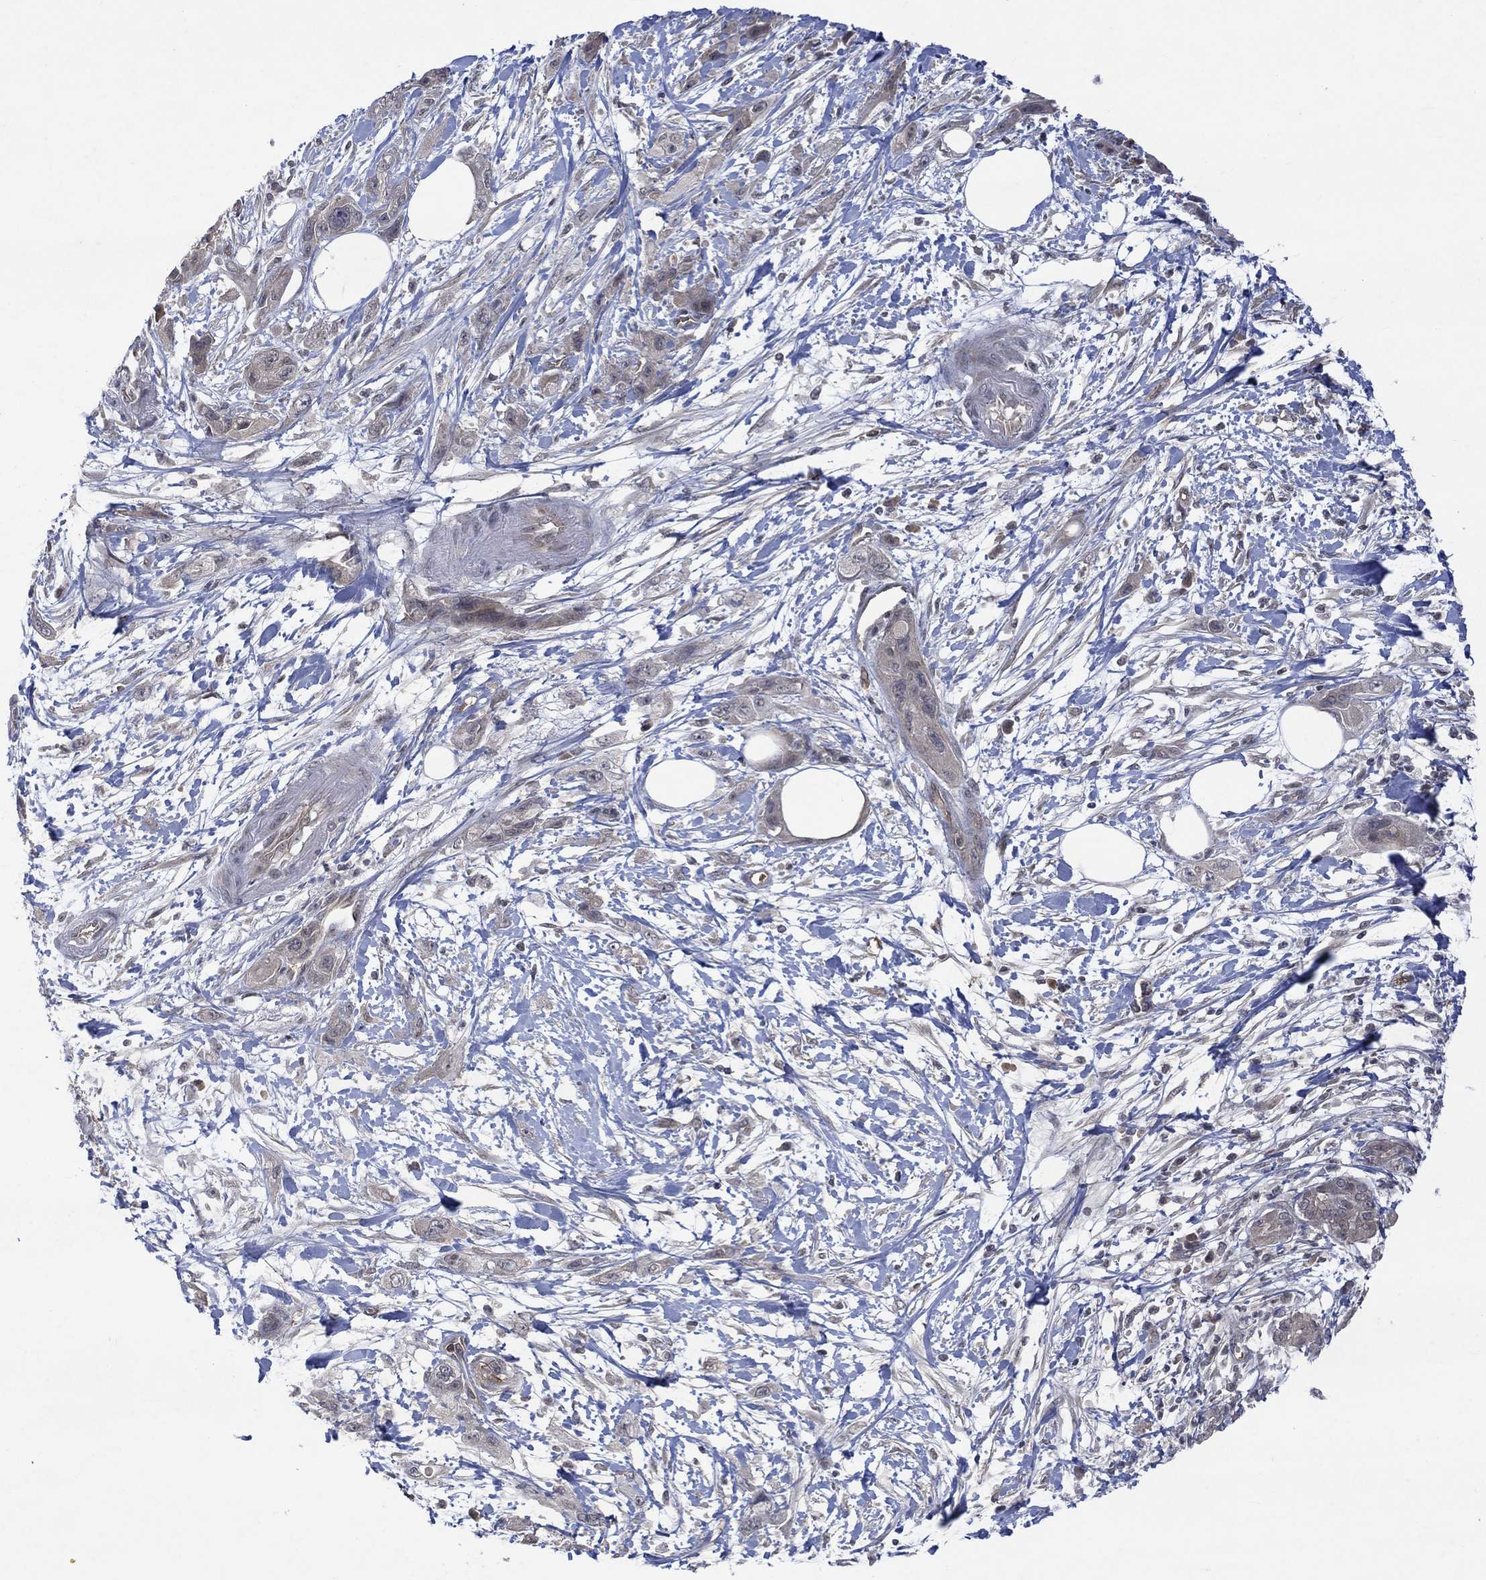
{"staining": {"intensity": "weak", "quantity": "<25%", "location": "cytoplasmic/membranous"}, "tissue": "pancreatic cancer", "cell_type": "Tumor cells", "image_type": "cancer", "snomed": [{"axis": "morphology", "description": "Adenocarcinoma, NOS"}, {"axis": "topography", "description": "Pancreas"}], "caption": "Immunohistochemistry (IHC) micrograph of neoplastic tissue: pancreatic cancer (adenocarcinoma) stained with DAB (3,3'-diaminobenzidine) demonstrates no significant protein positivity in tumor cells.", "gene": "GRIN2D", "patient": {"sex": "male", "age": 72}}